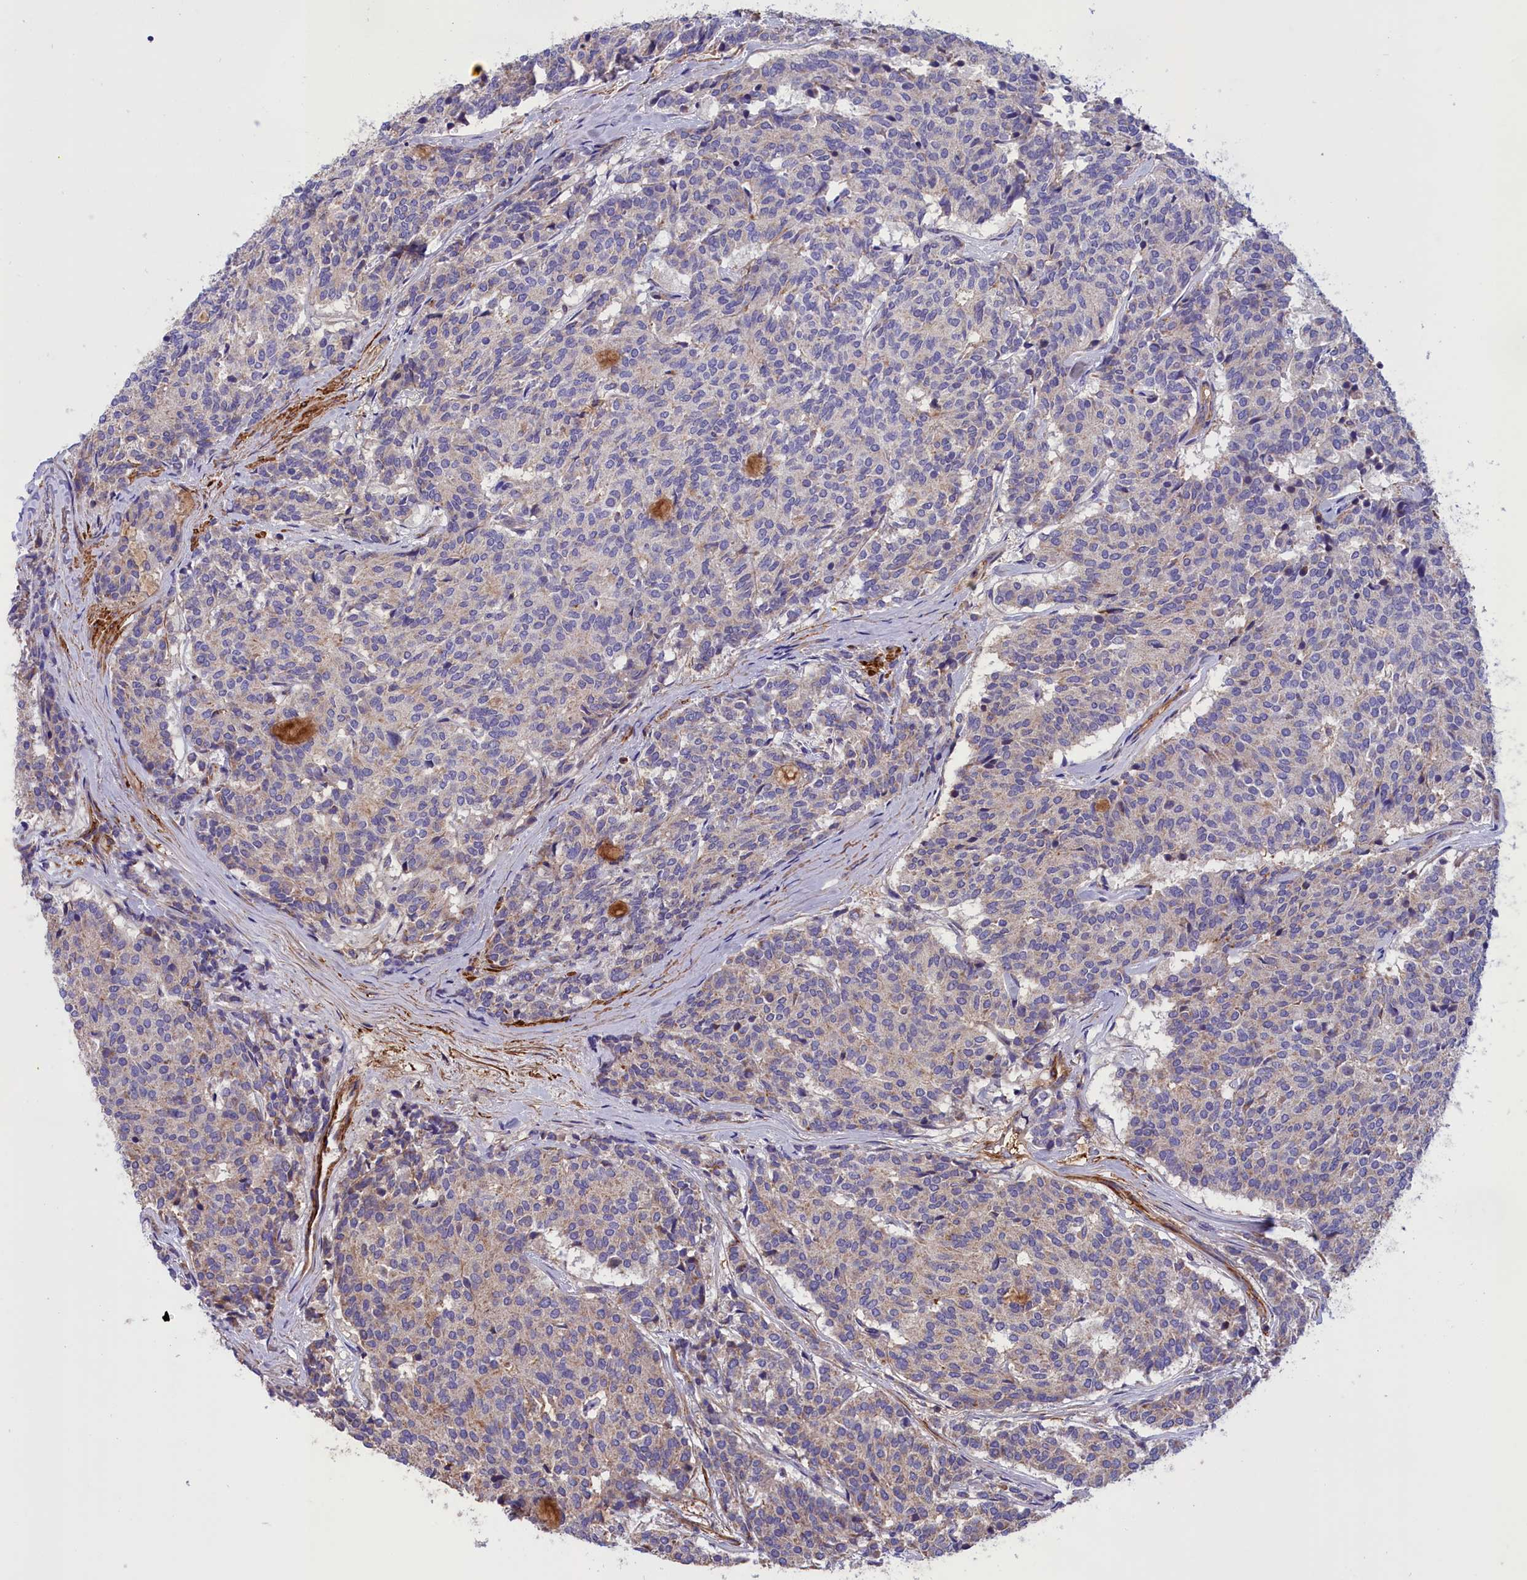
{"staining": {"intensity": "negative", "quantity": "none", "location": "none"}, "tissue": "carcinoid", "cell_type": "Tumor cells", "image_type": "cancer", "snomed": [{"axis": "morphology", "description": "Carcinoid, malignant, NOS"}, {"axis": "topography", "description": "Pancreas"}], "caption": "Protein analysis of carcinoid (malignant) displays no significant positivity in tumor cells.", "gene": "AMDHD2", "patient": {"sex": "female", "age": 54}}